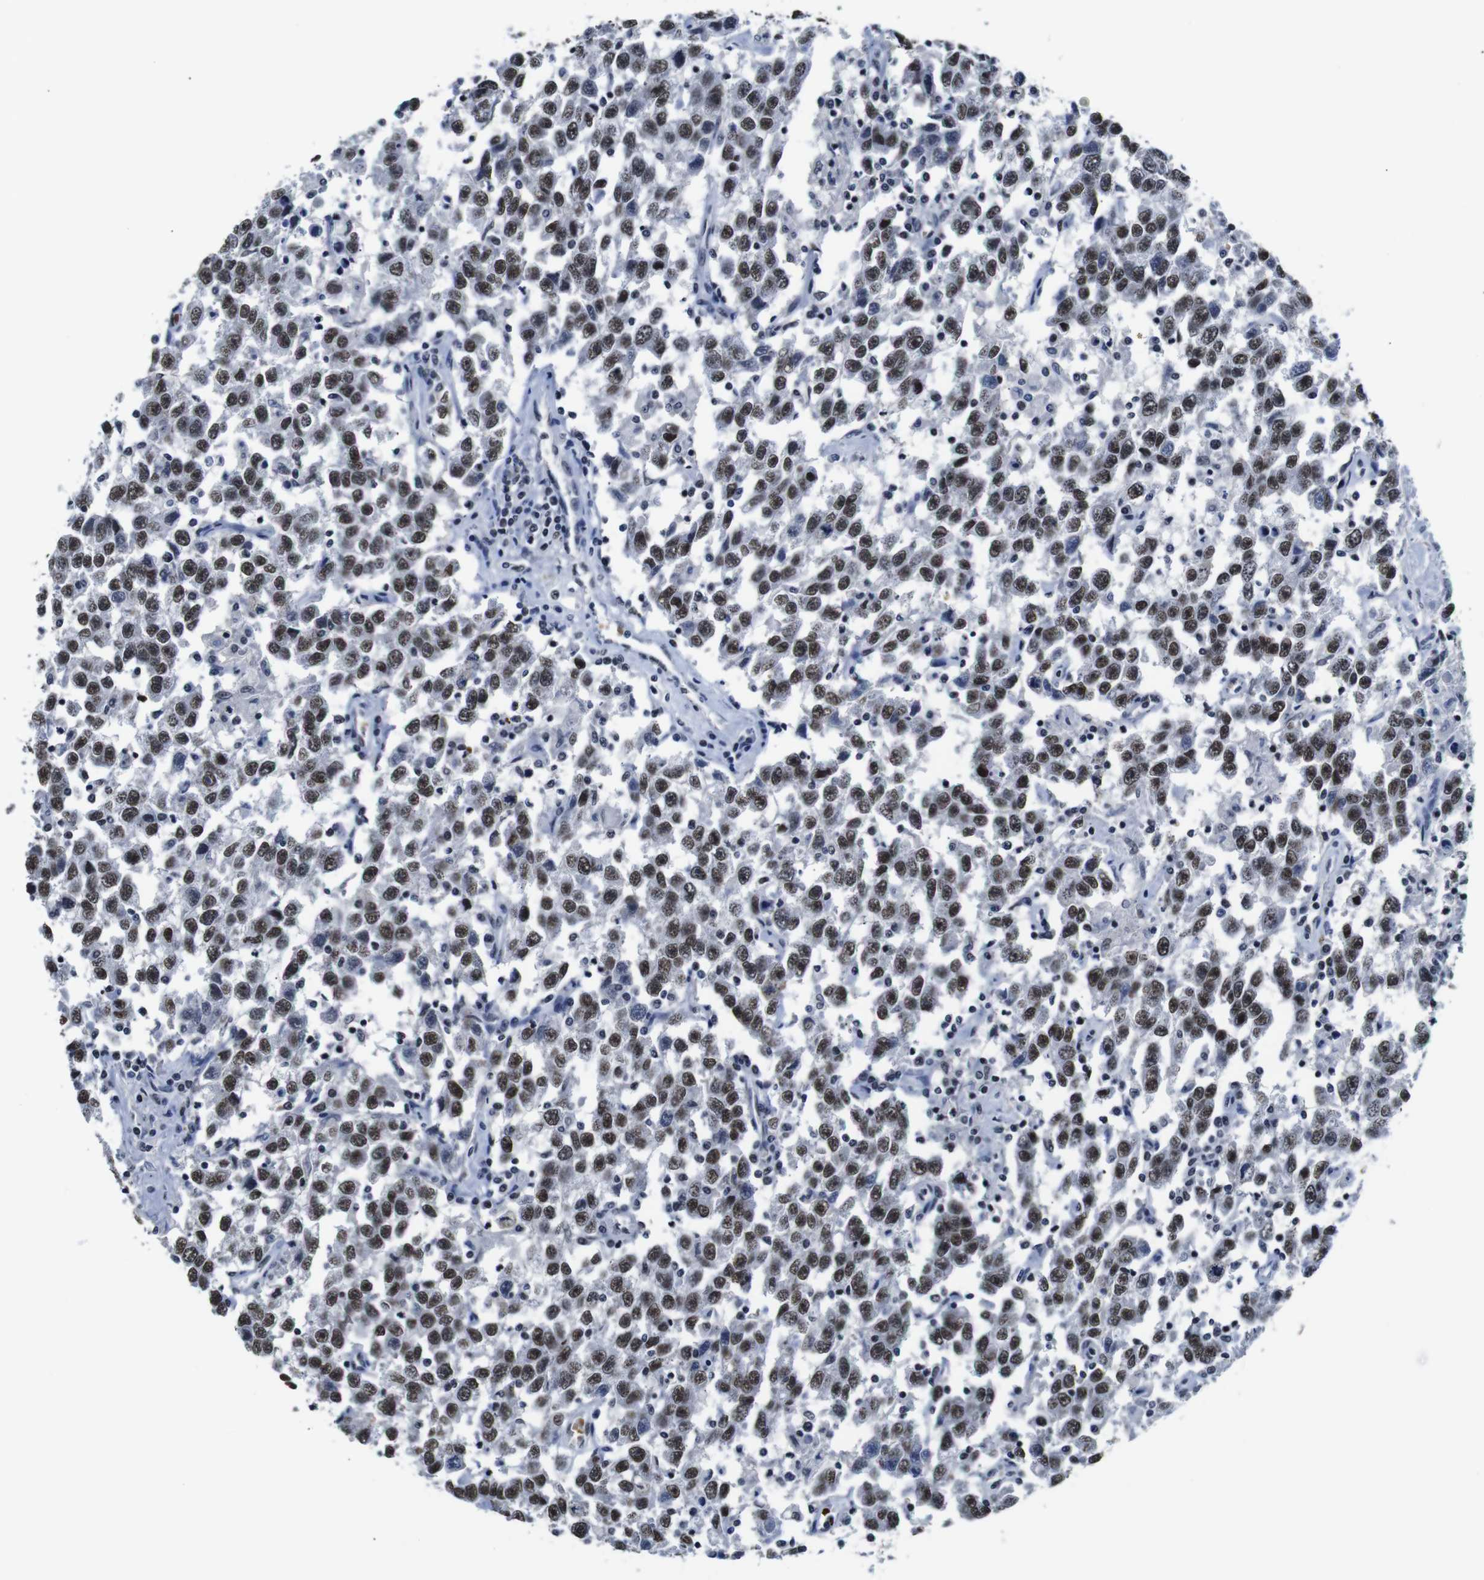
{"staining": {"intensity": "moderate", "quantity": ">75%", "location": "nuclear"}, "tissue": "testis cancer", "cell_type": "Tumor cells", "image_type": "cancer", "snomed": [{"axis": "morphology", "description": "Seminoma, NOS"}, {"axis": "topography", "description": "Testis"}], "caption": "Tumor cells demonstrate medium levels of moderate nuclear positivity in approximately >75% of cells in human testis cancer (seminoma). Ihc stains the protein in brown and the nuclei are stained blue.", "gene": "ILDR2", "patient": {"sex": "male", "age": 41}}